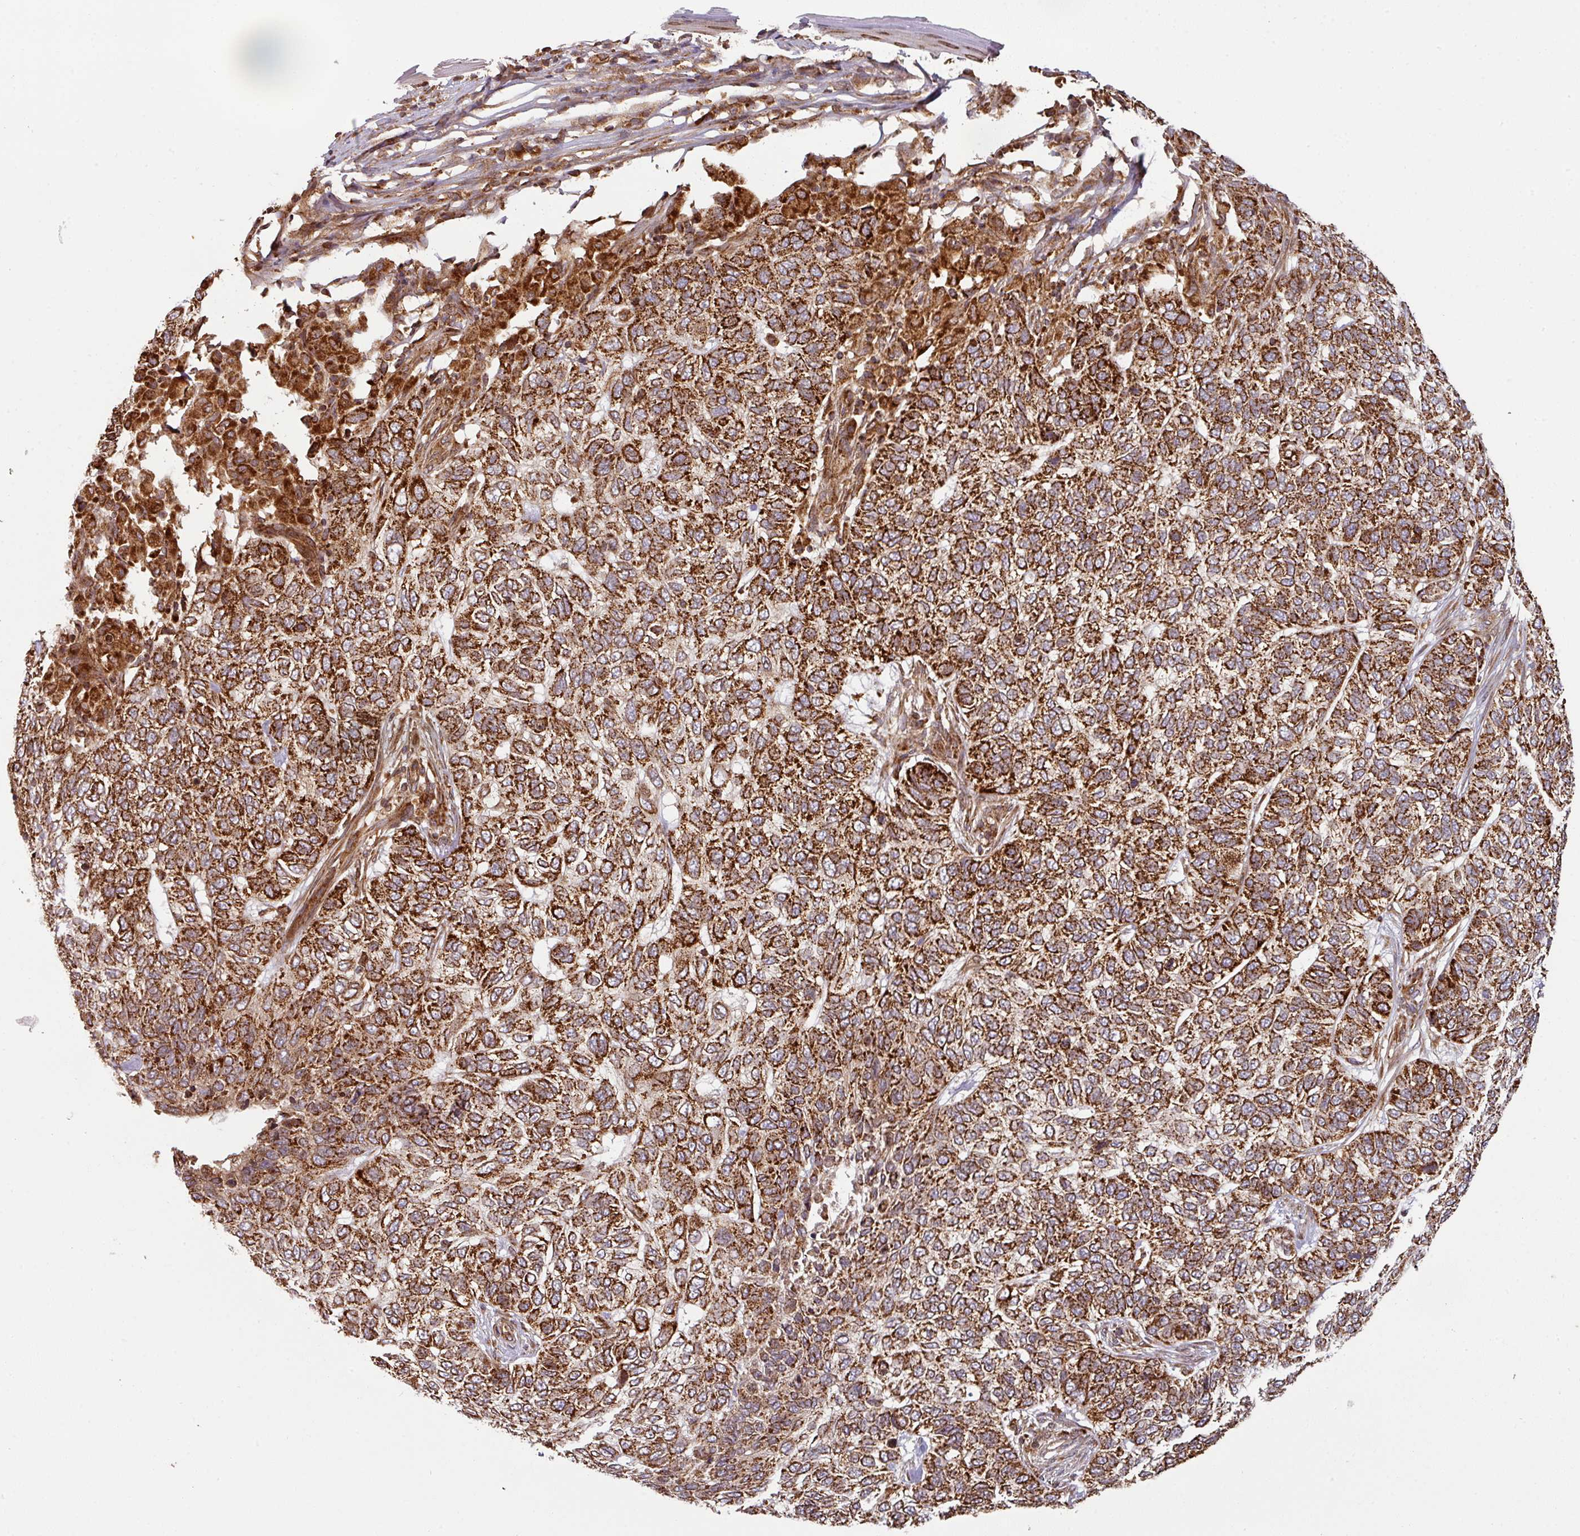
{"staining": {"intensity": "strong", "quantity": ">75%", "location": "cytoplasmic/membranous"}, "tissue": "skin cancer", "cell_type": "Tumor cells", "image_type": "cancer", "snomed": [{"axis": "morphology", "description": "Basal cell carcinoma"}, {"axis": "topography", "description": "Skin"}], "caption": "This image reveals IHC staining of skin cancer, with high strong cytoplasmic/membranous positivity in about >75% of tumor cells.", "gene": "TRAP1", "patient": {"sex": "female", "age": 65}}